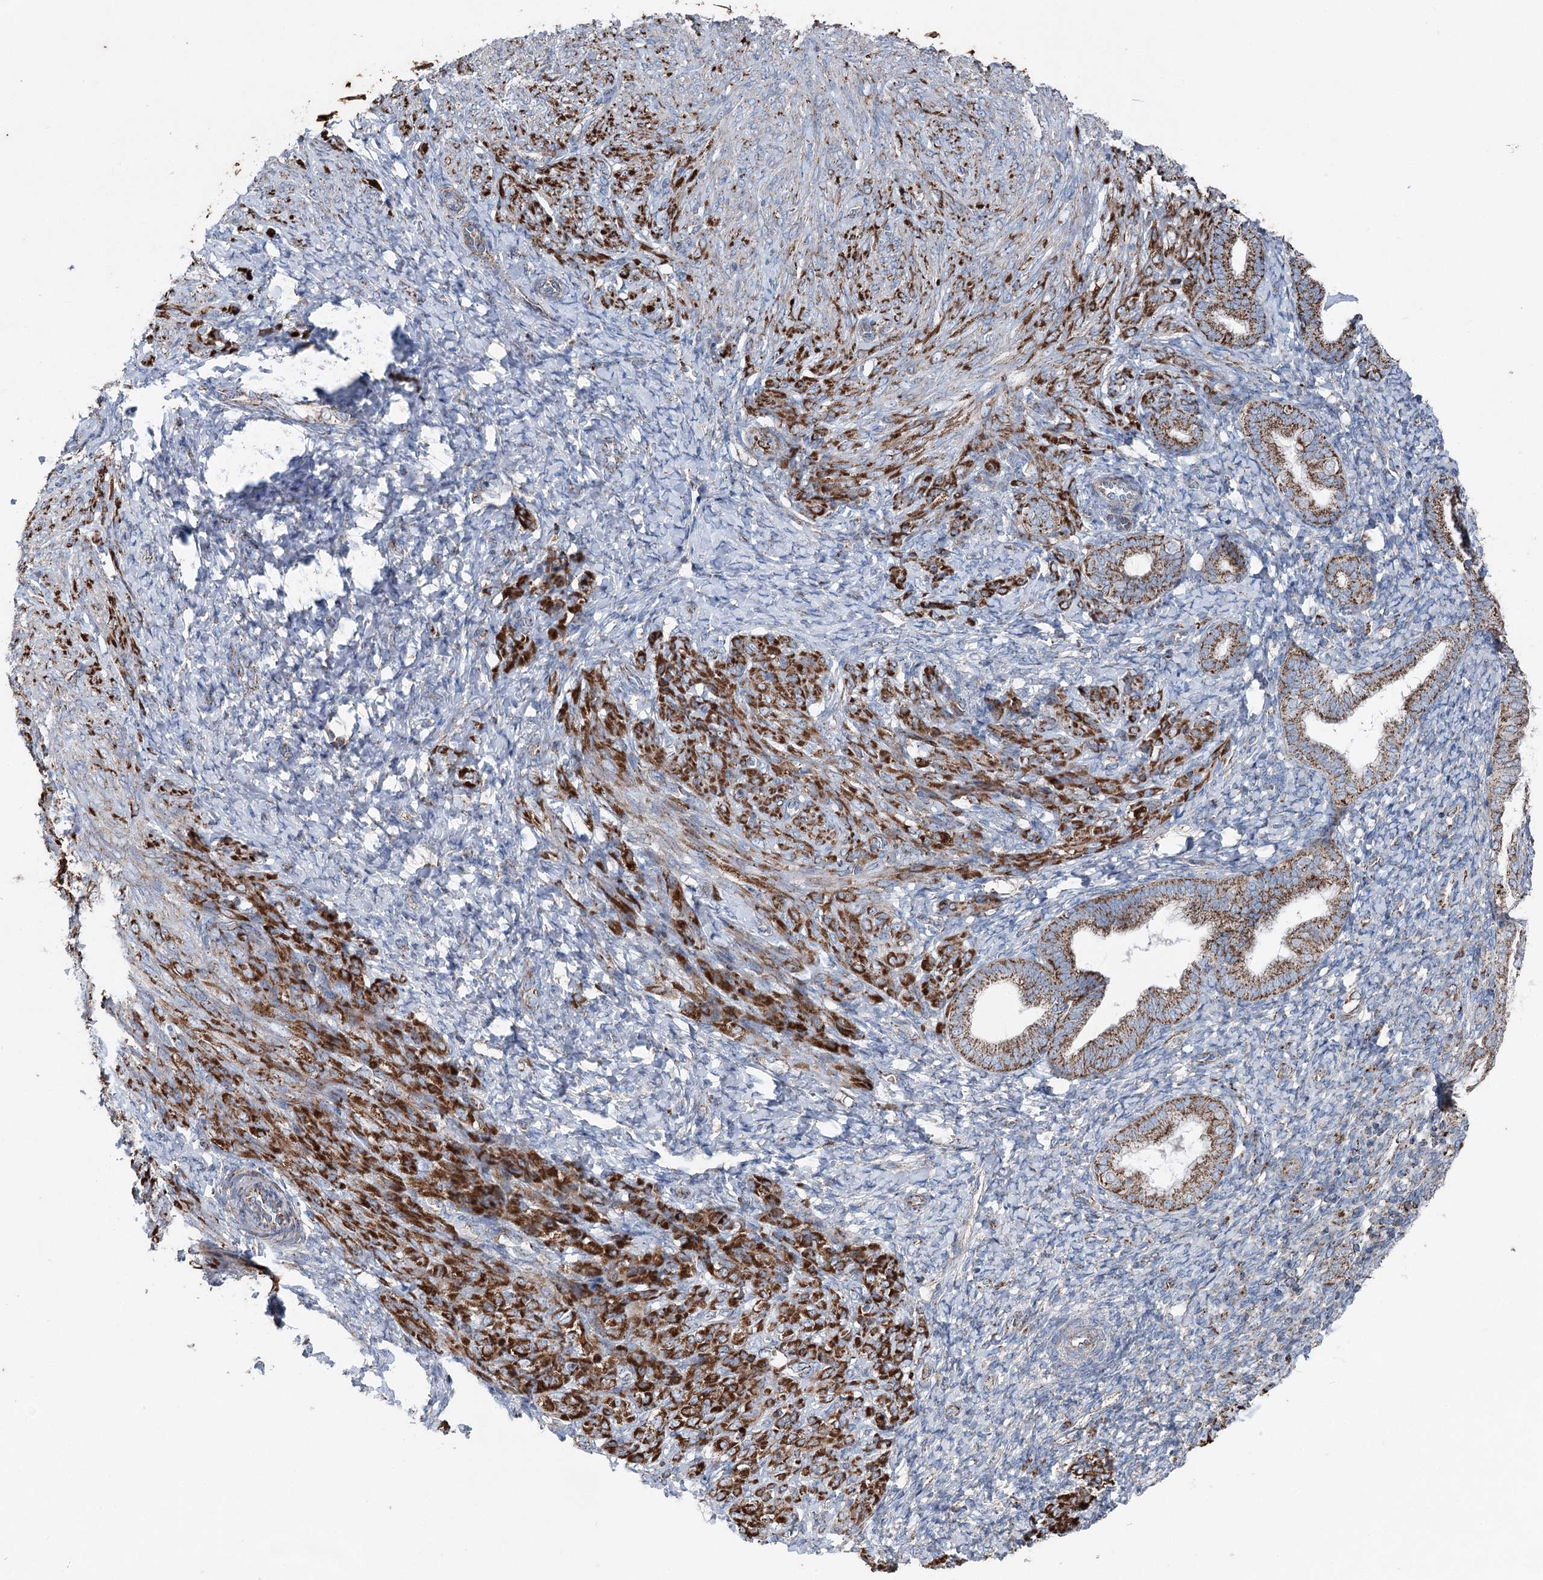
{"staining": {"intensity": "negative", "quantity": "none", "location": "none"}, "tissue": "endometrium", "cell_type": "Cells in endometrial stroma", "image_type": "normal", "snomed": [{"axis": "morphology", "description": "Normal tissue, NOS"}, {"axis": "topography", "description": "Endometrium"}], "caption": "Immunohistochemical staining of normal human endometrium exhibits no significant expression in cells in endometrial stroma.", "gene": "UCN3", "patient": {"sex": "female", "age": 72}}